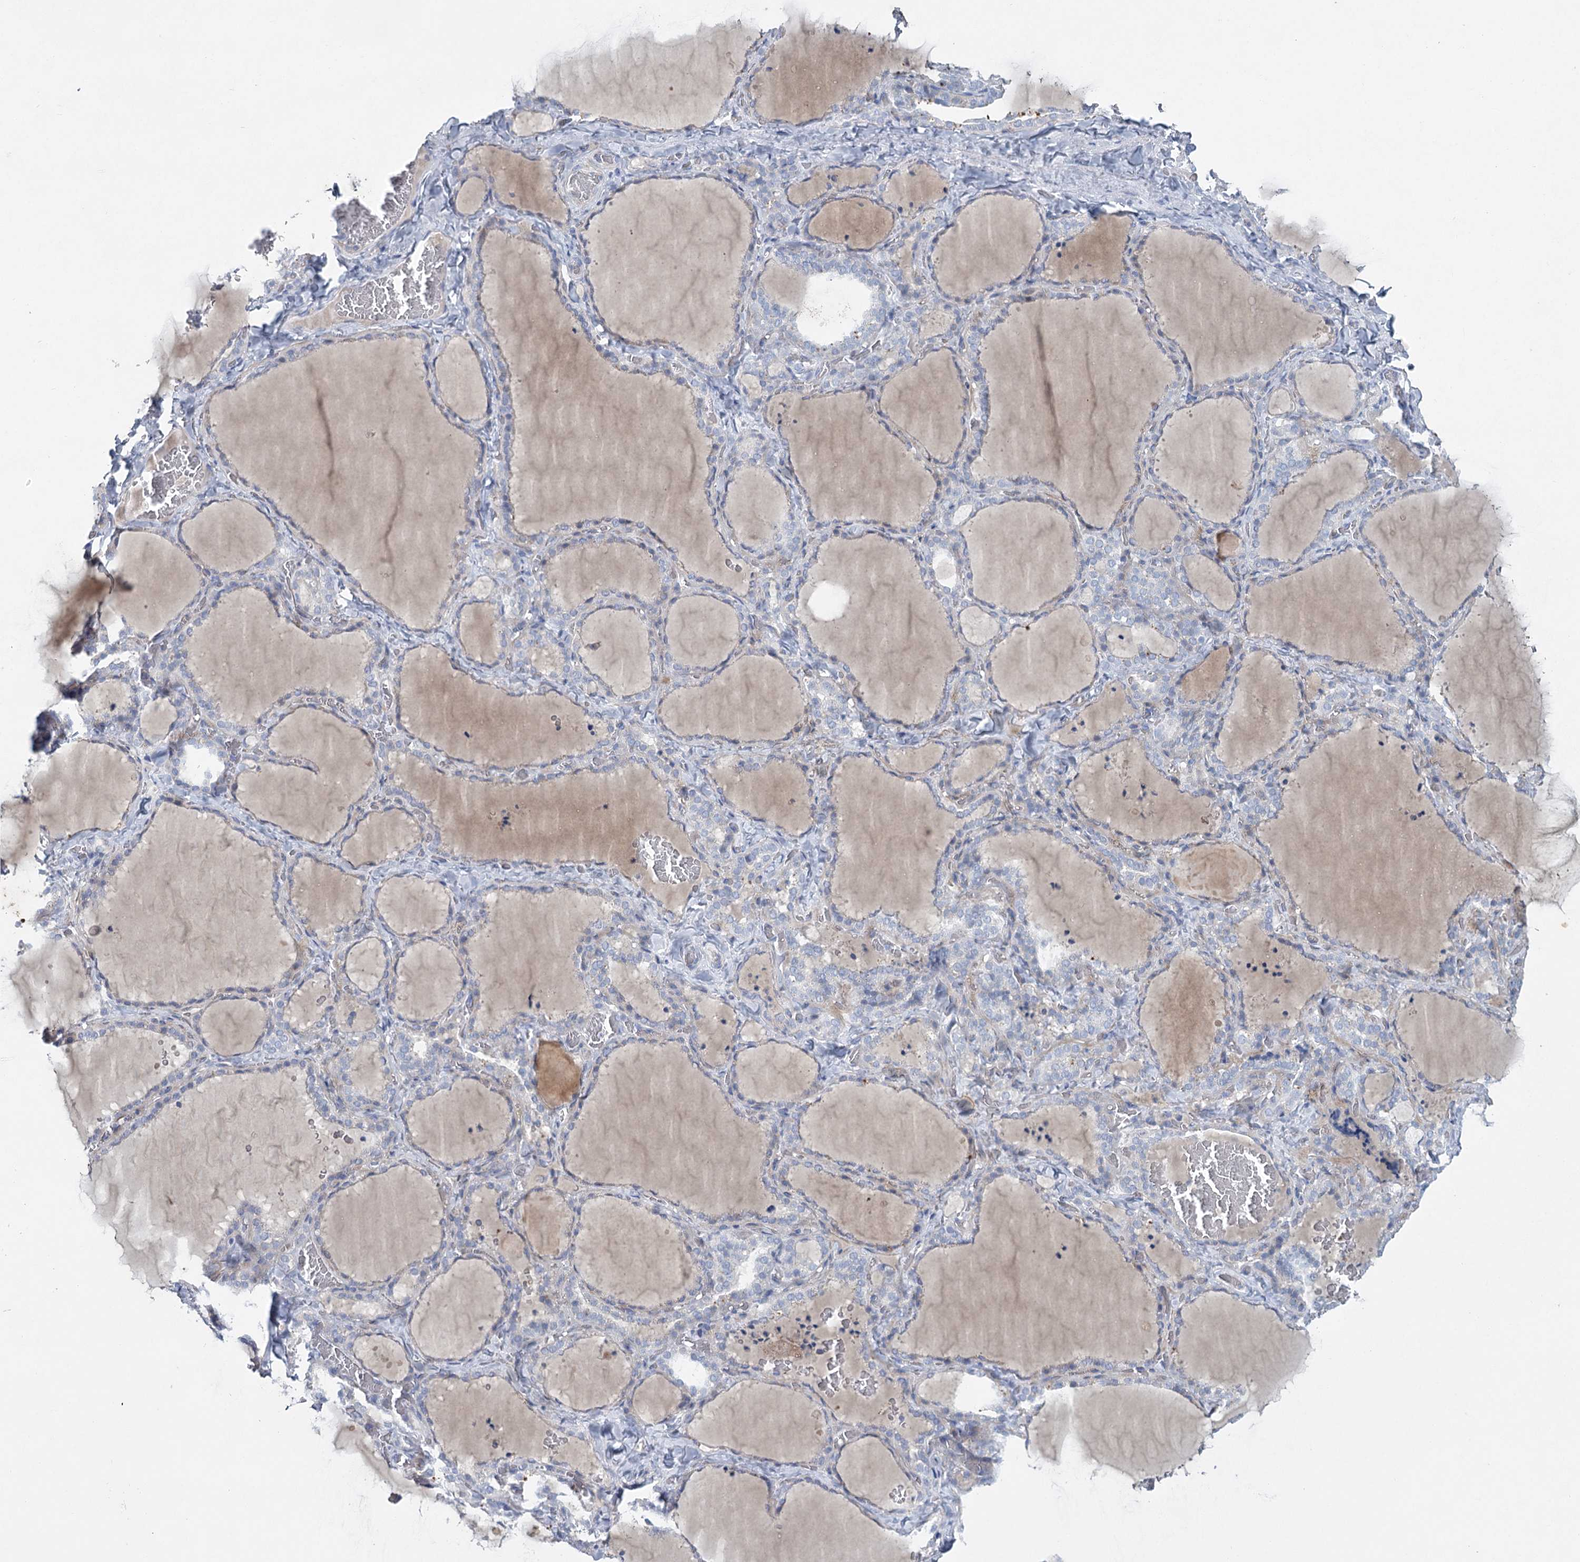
{"staining": {"intensity": "moderate", "quantity": "<25%", "location": "cytoplasmic/membranous"}, "tissue": "thyroid gland", "cell_type": "Glandular cells", "image_type": "normal", "snomed": [{"axis": "morphology", "description": "Normal tissue, NOS"}, {"axis": "topography", "description": "Thyroid gland"}], "caption": "Thyroid gland was stained to show a protein in brown. There is low levels of moderate cytoplasmic/membranous staining in about <25% of glandular cells.", "gene": "MAP3K13", "patient": {"sex": "female", "age": 22}}